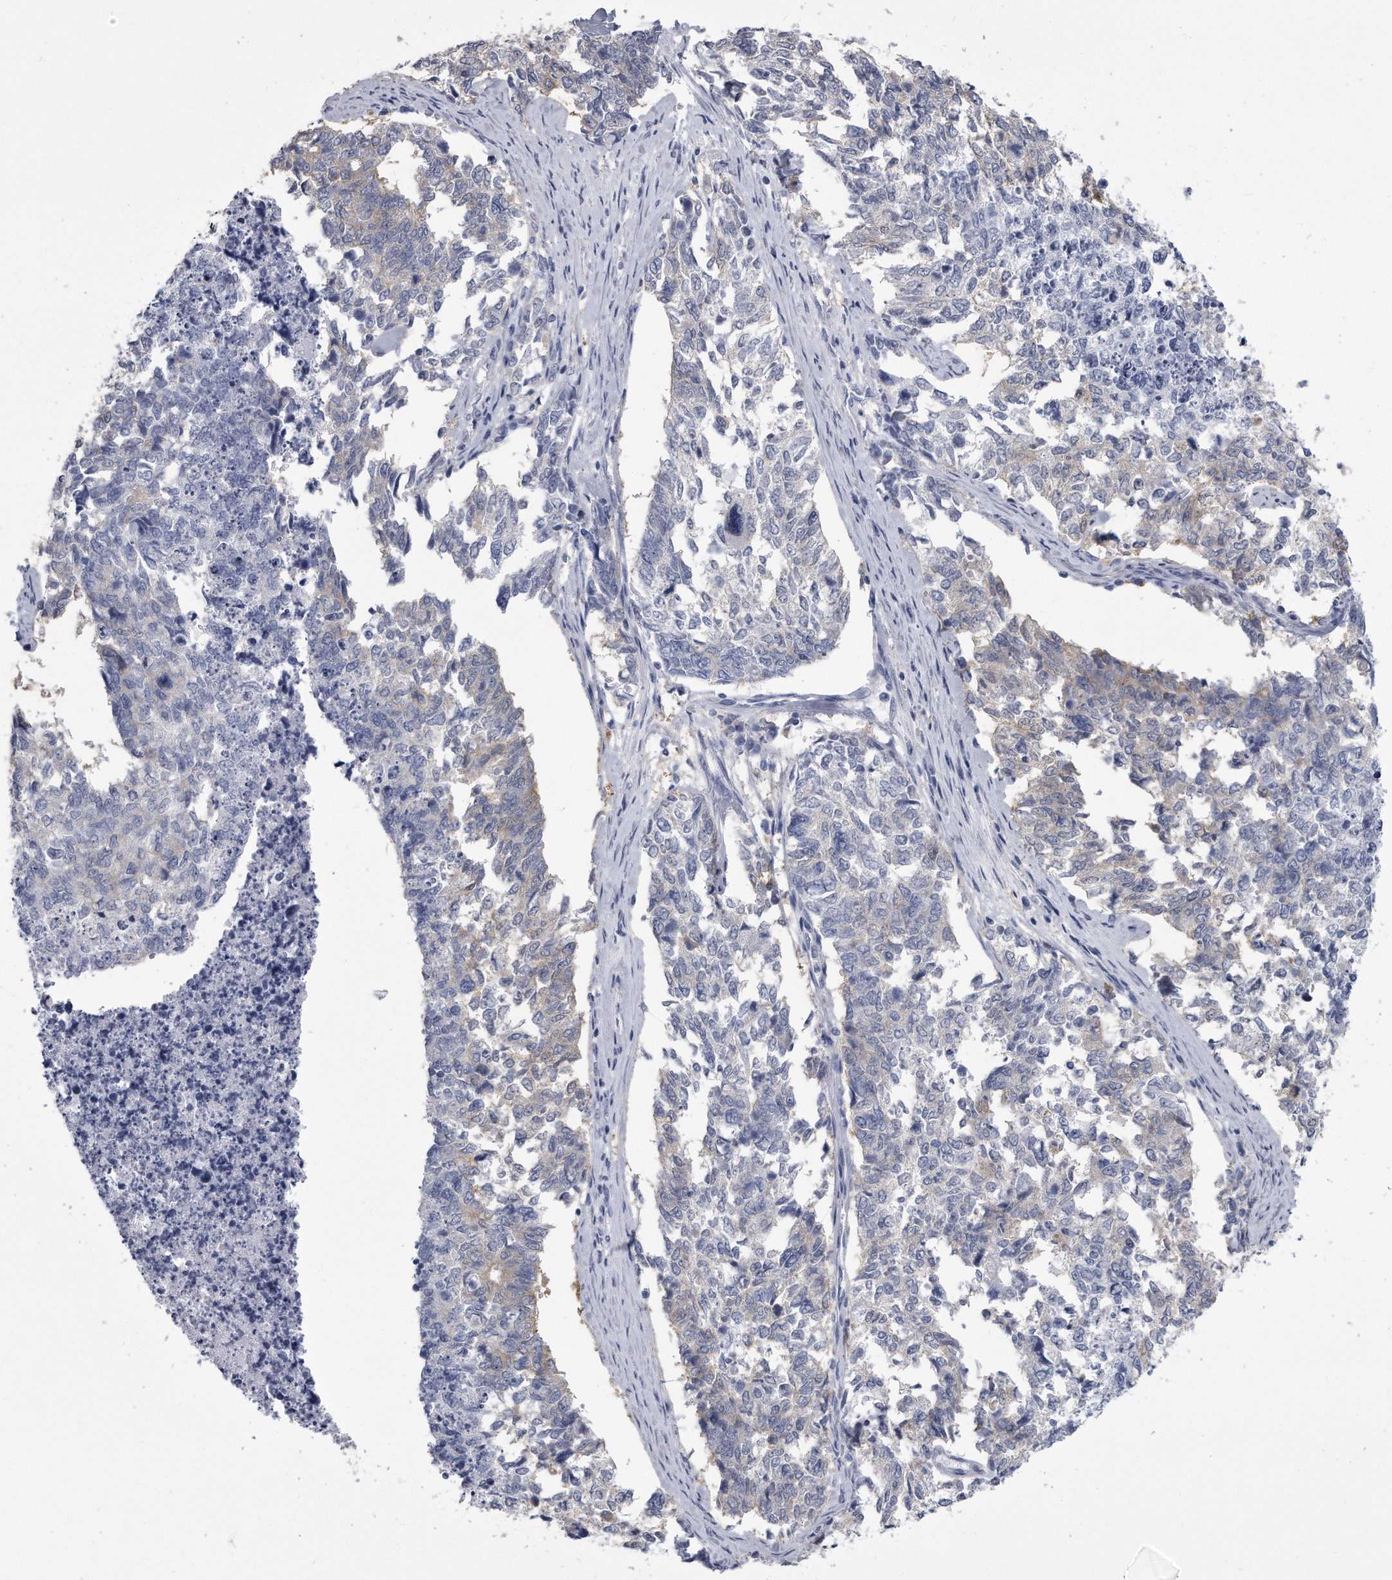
{"staining": {"intensity": "negative", "quantity": "none", "location": "none"}, "tissue": "cervical cancer", "cell_type": "Tumor cells", "image_type": "cancer", "snomed": [{"axis": "morphology", "description": "Squamous cell carcinoma, NOS"}, {"axis": "topography", "description": "Cervix"}], "caption": "This is an immunohistochemistry (IHC) image of human cervical cancer. There is no positivity in tumor cells.", "gene": "PYGB", "patient": {"sex": "female", "age": 63}}